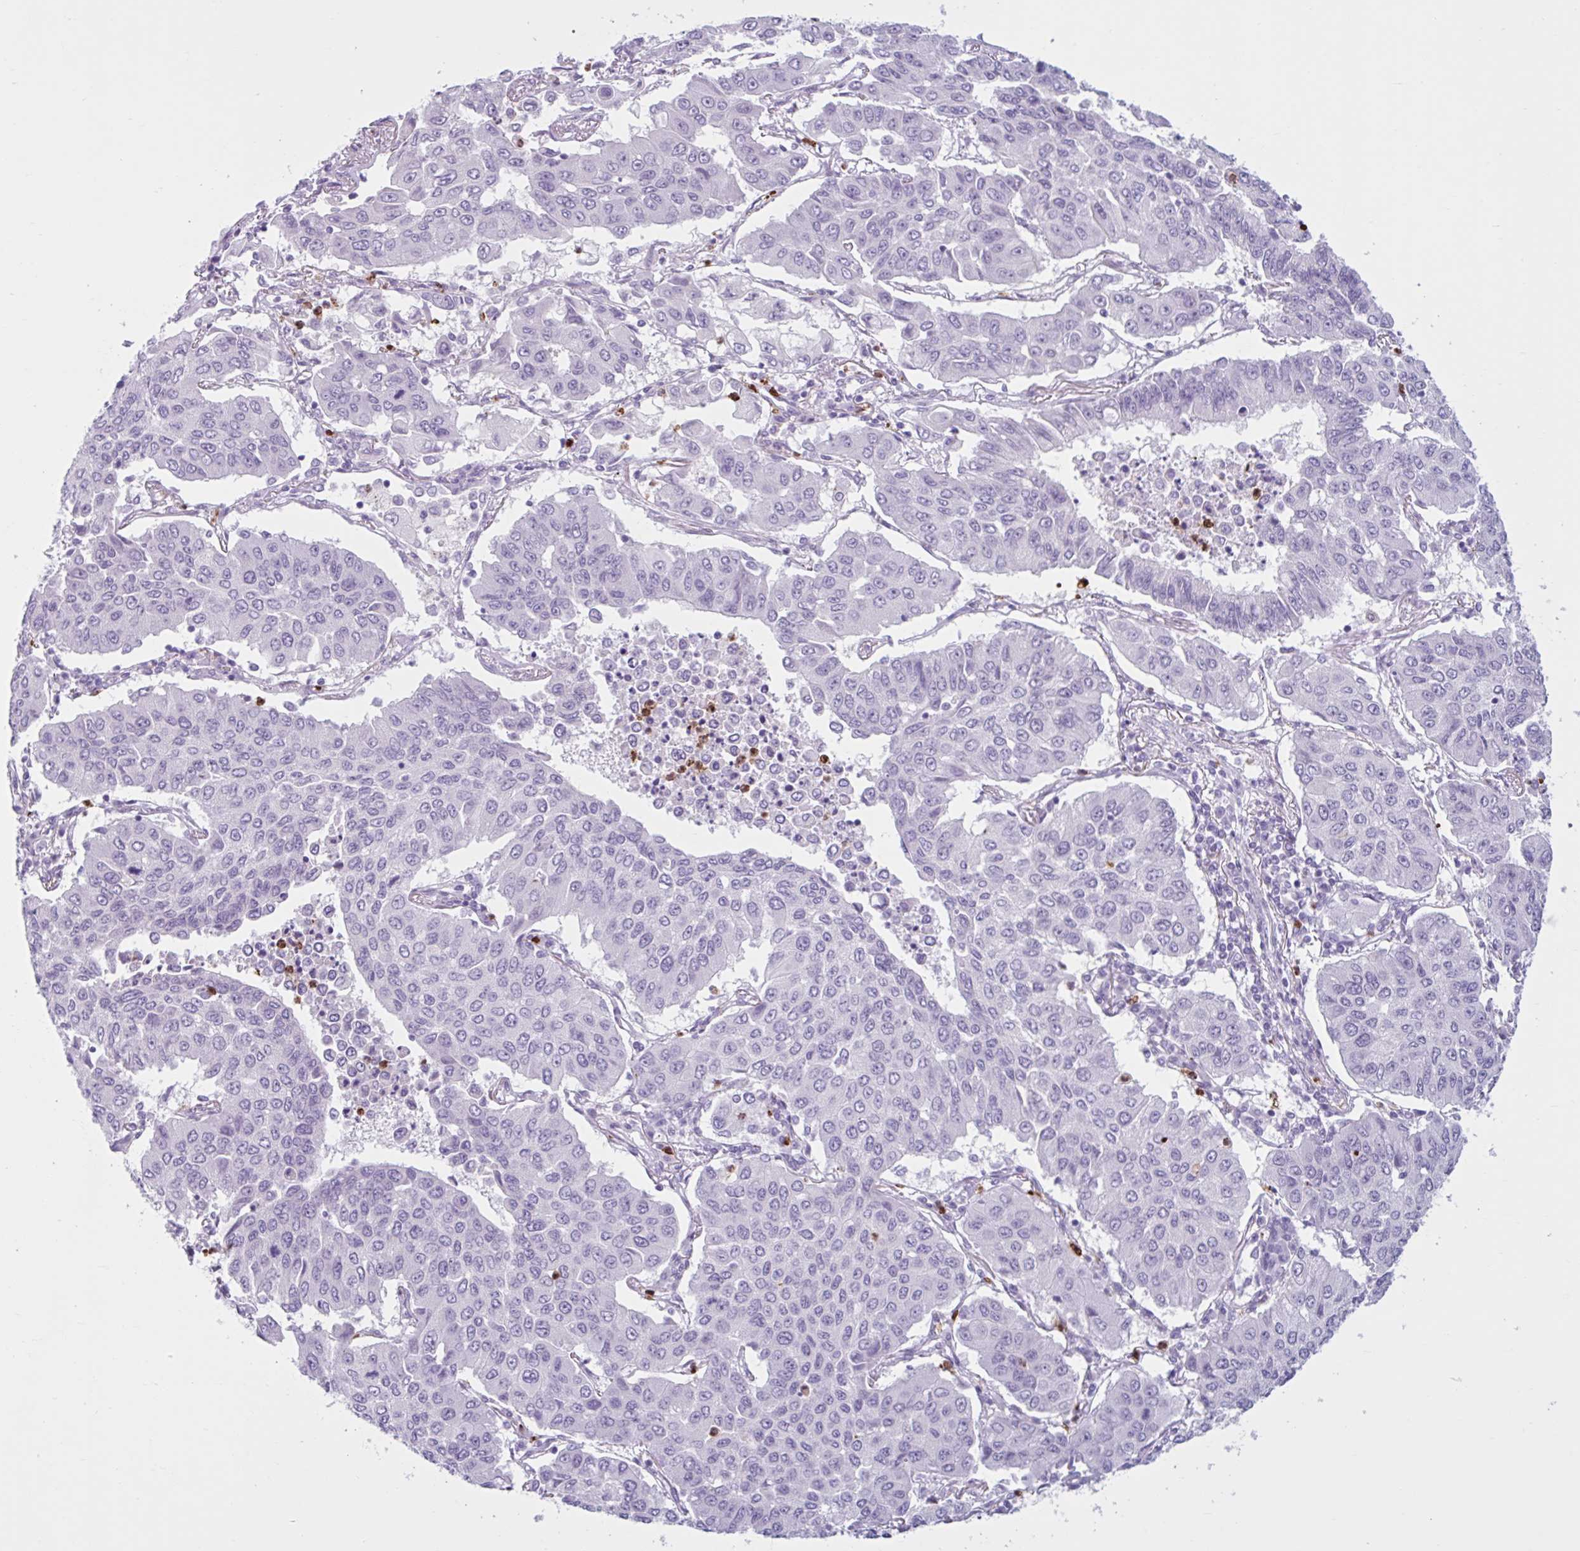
{"staining": {"intensity": "negative", "quantity": "none", "location": "none"}, "tissue": "lung cancer", "cell_type": "Tumor cells", "image_type": "cancer", "snomed": [{"axis": "morphology", "description": "Squamous cell carcinoma, NOS"}, {"axis": "topography", "description": "Lung"}], "caption": "High magnification brightfield microscopy of squamous cell carcinoma (lung) stained with DAB (brown) and counterstained with hematoxylin (blue): tumor cells show no significant expression.", "gene": "CEP120", "patient": {"sex": "male", "age": 74}}